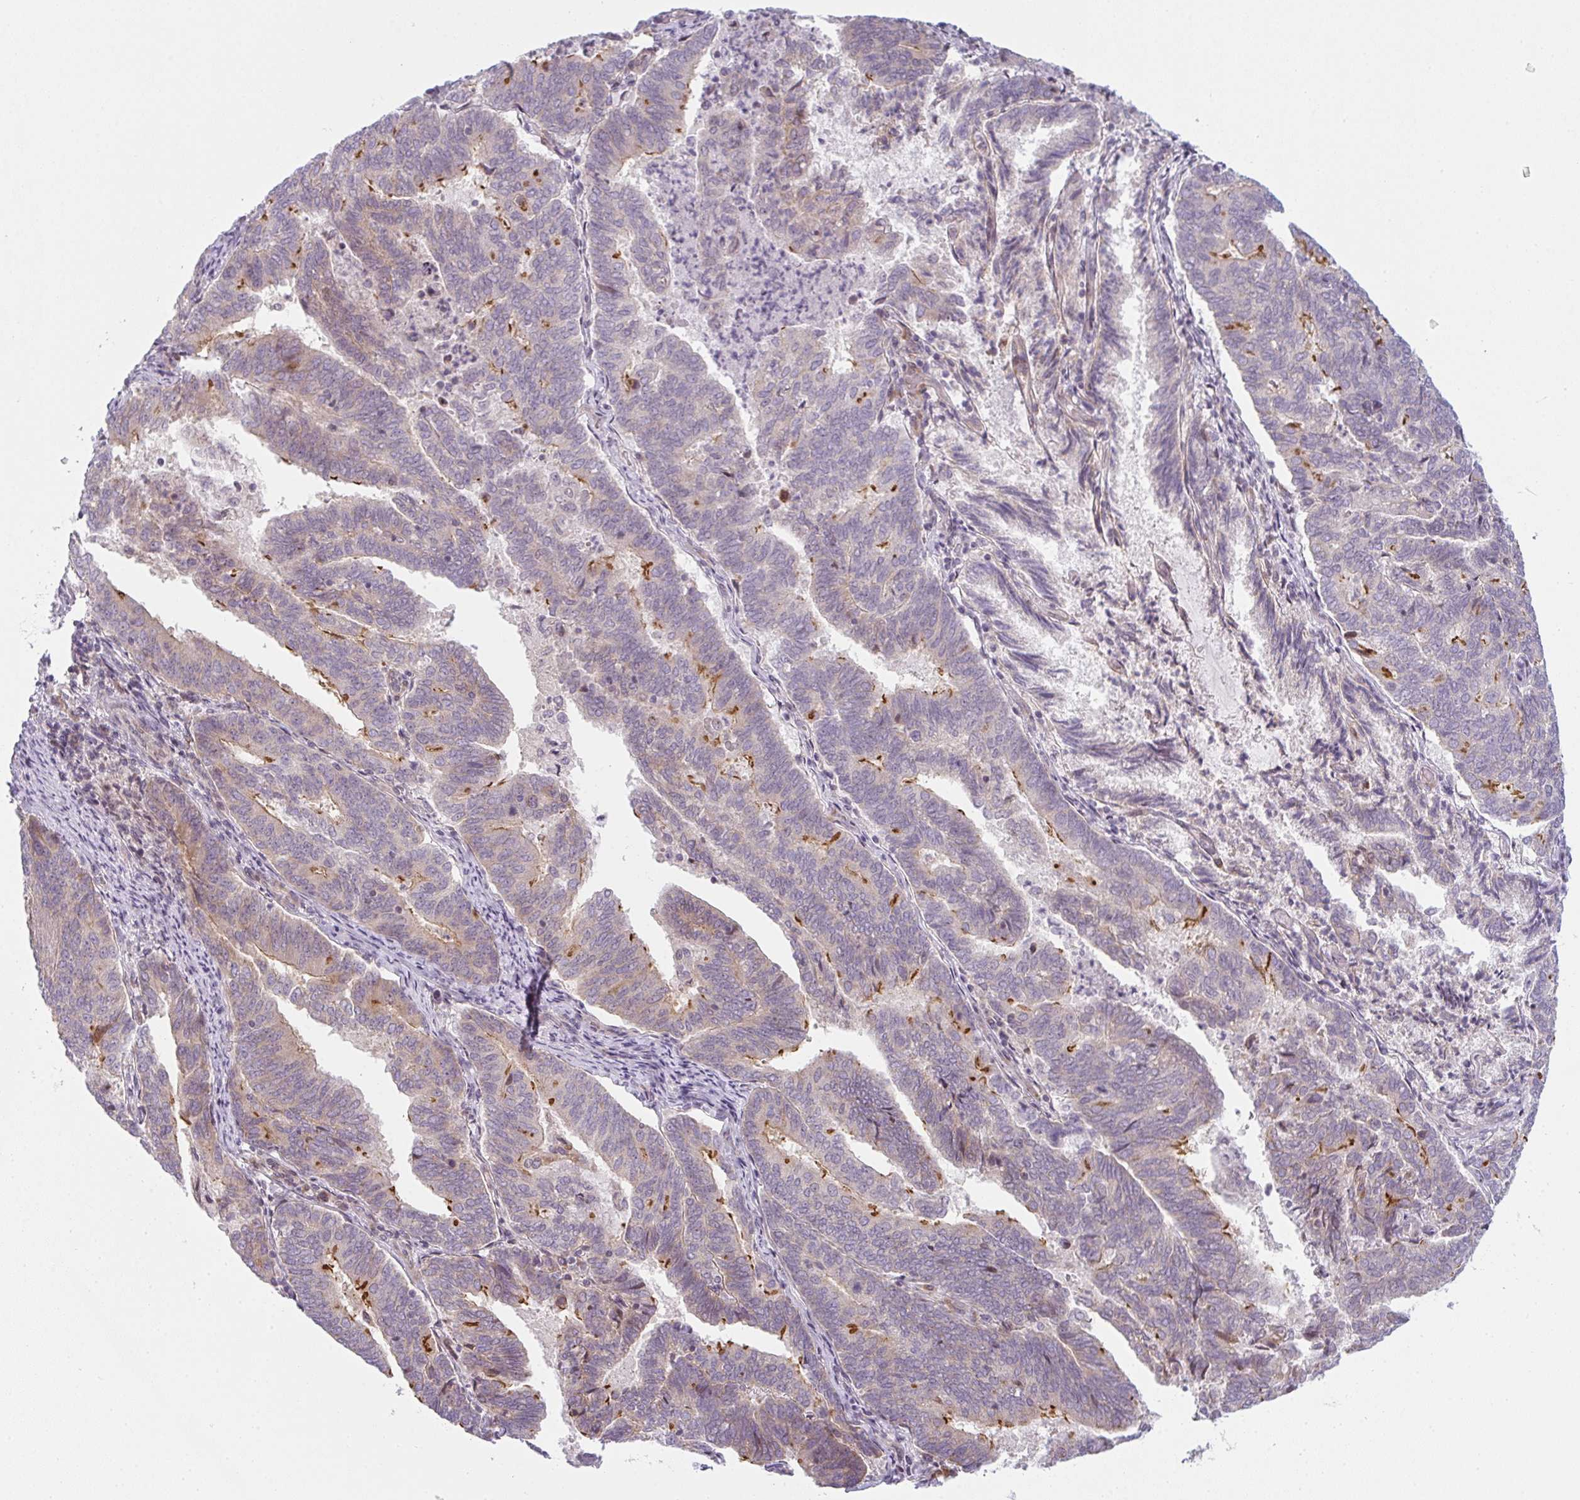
{"staining": {"intensity": "moderate", "quantity": "<25%", "location": "cytoplasmic/membranous"}, "tissue": "endometrial cancer", "cell_type": "Tumor cells", "image_type": "cancer", "snomed": [{"axis": "morphology", "description": "Adenocarcinoma, NOS"}, {"axis": "topography", "description": "Endometrium"}], "caption": "High-magnification brightfield microscopy of endometrial adenocarcinoma stained with DAB (brown) and counterstained with hematoxylin (blue). tumor cells exhibit moderate cytoplasmic/membranous expression is identified in approximately<25% of cells.", "gene": "TMEM237", "patient": {"sex": "female", "age": 80}}